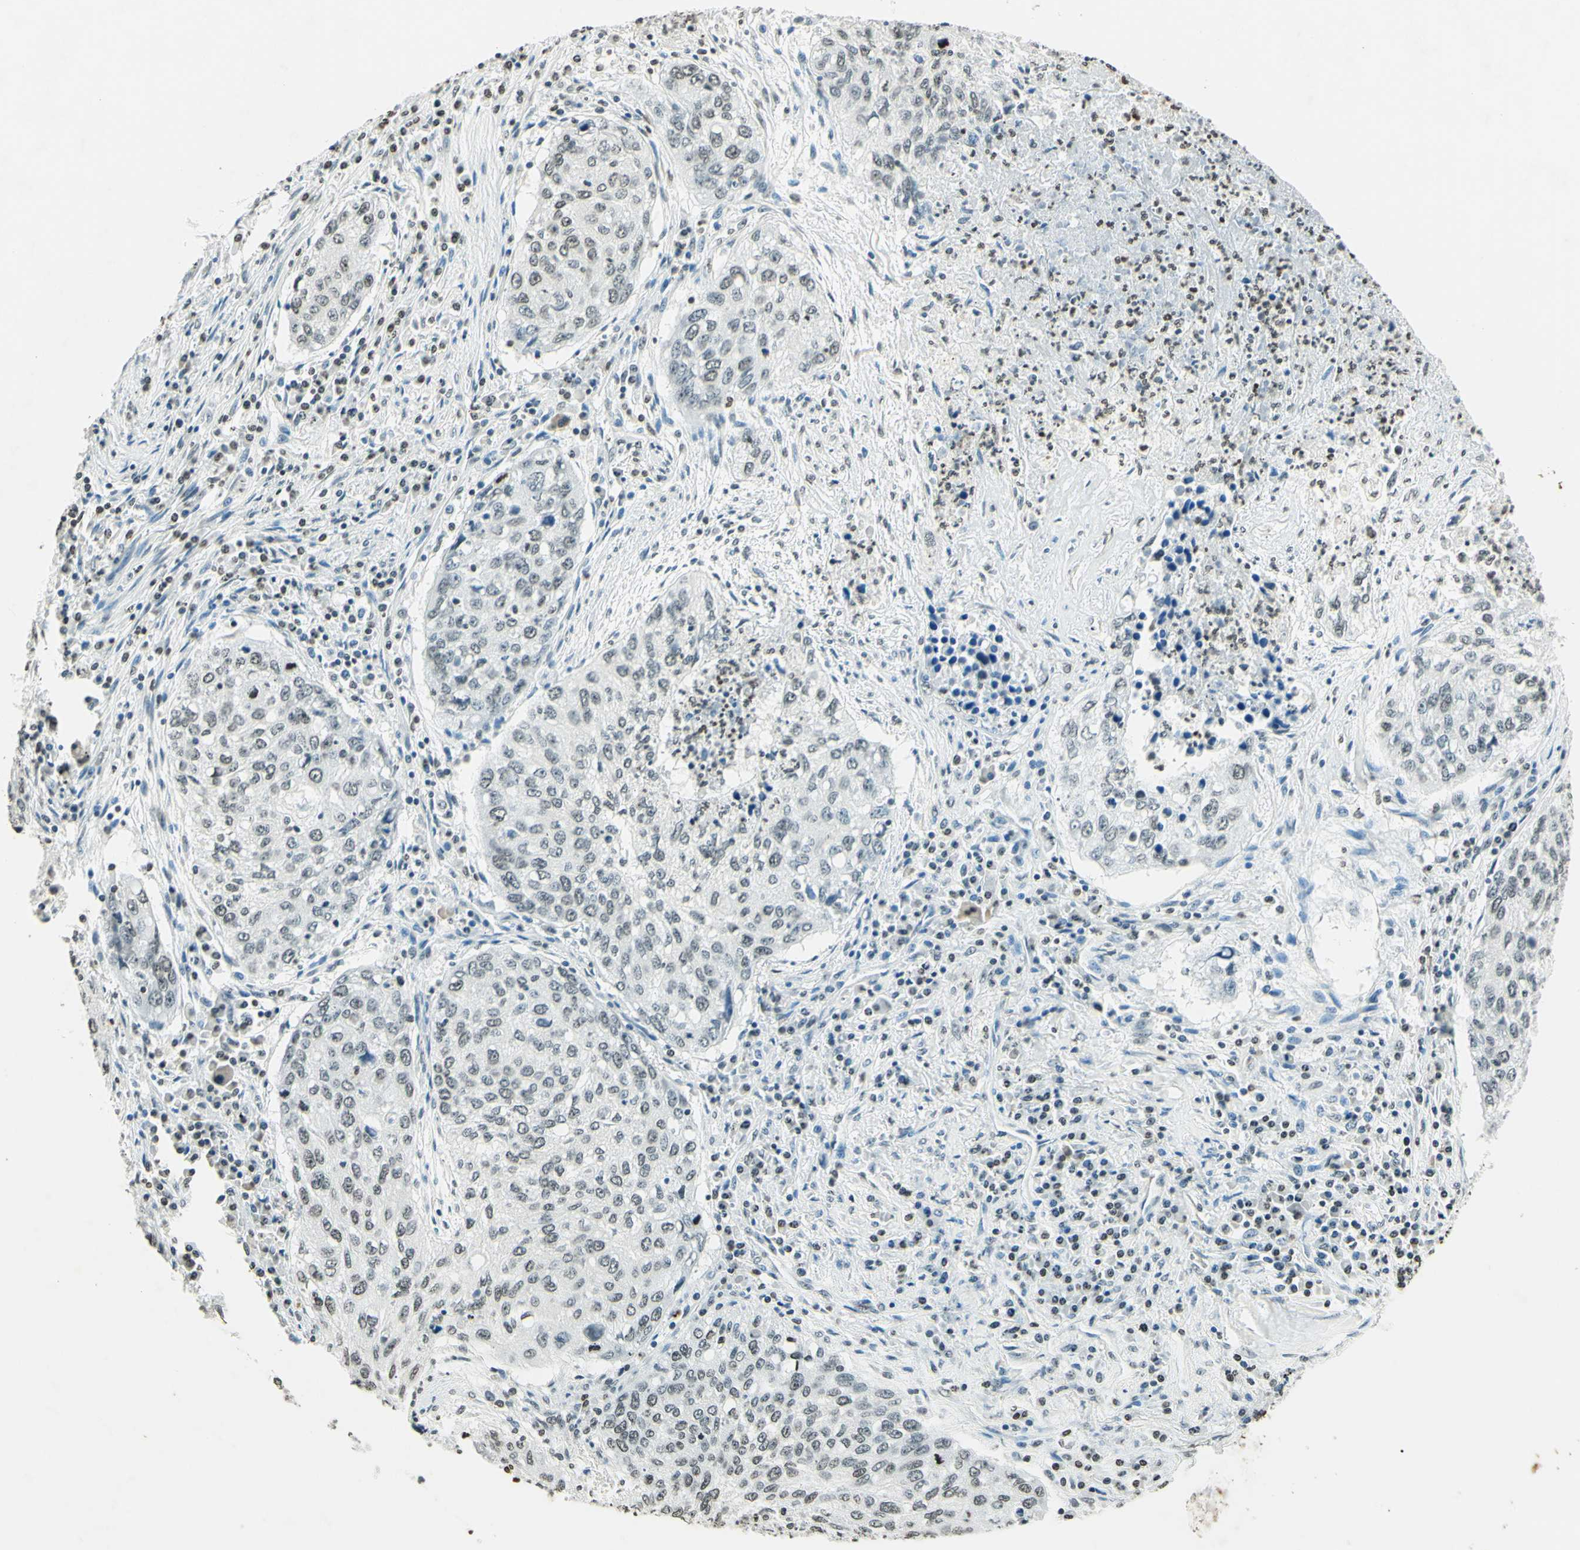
{"staining": {"intensity": "weak", "quantity": "<25%", "location": "nuclear"}, "tissue": "lung cancer", "cell_type": "Tumor cells", "image_type": "cancer", "snomed": [{"axis": "morphology", "description": "Squamous cell carcinoma, NOS"}, {"axis": "topography", "description": "Lung"}], "caption": "Immunohistochemistry (IHC) image of neoplastic tissue: squamous cell carcinoma (lung) stained with DAB (3,3'-diaminobenzidine) demonstrates no significant protein expression in tumor cells.", "gene": "MSH2", "patient": {"sex": "female", "age": 63}}